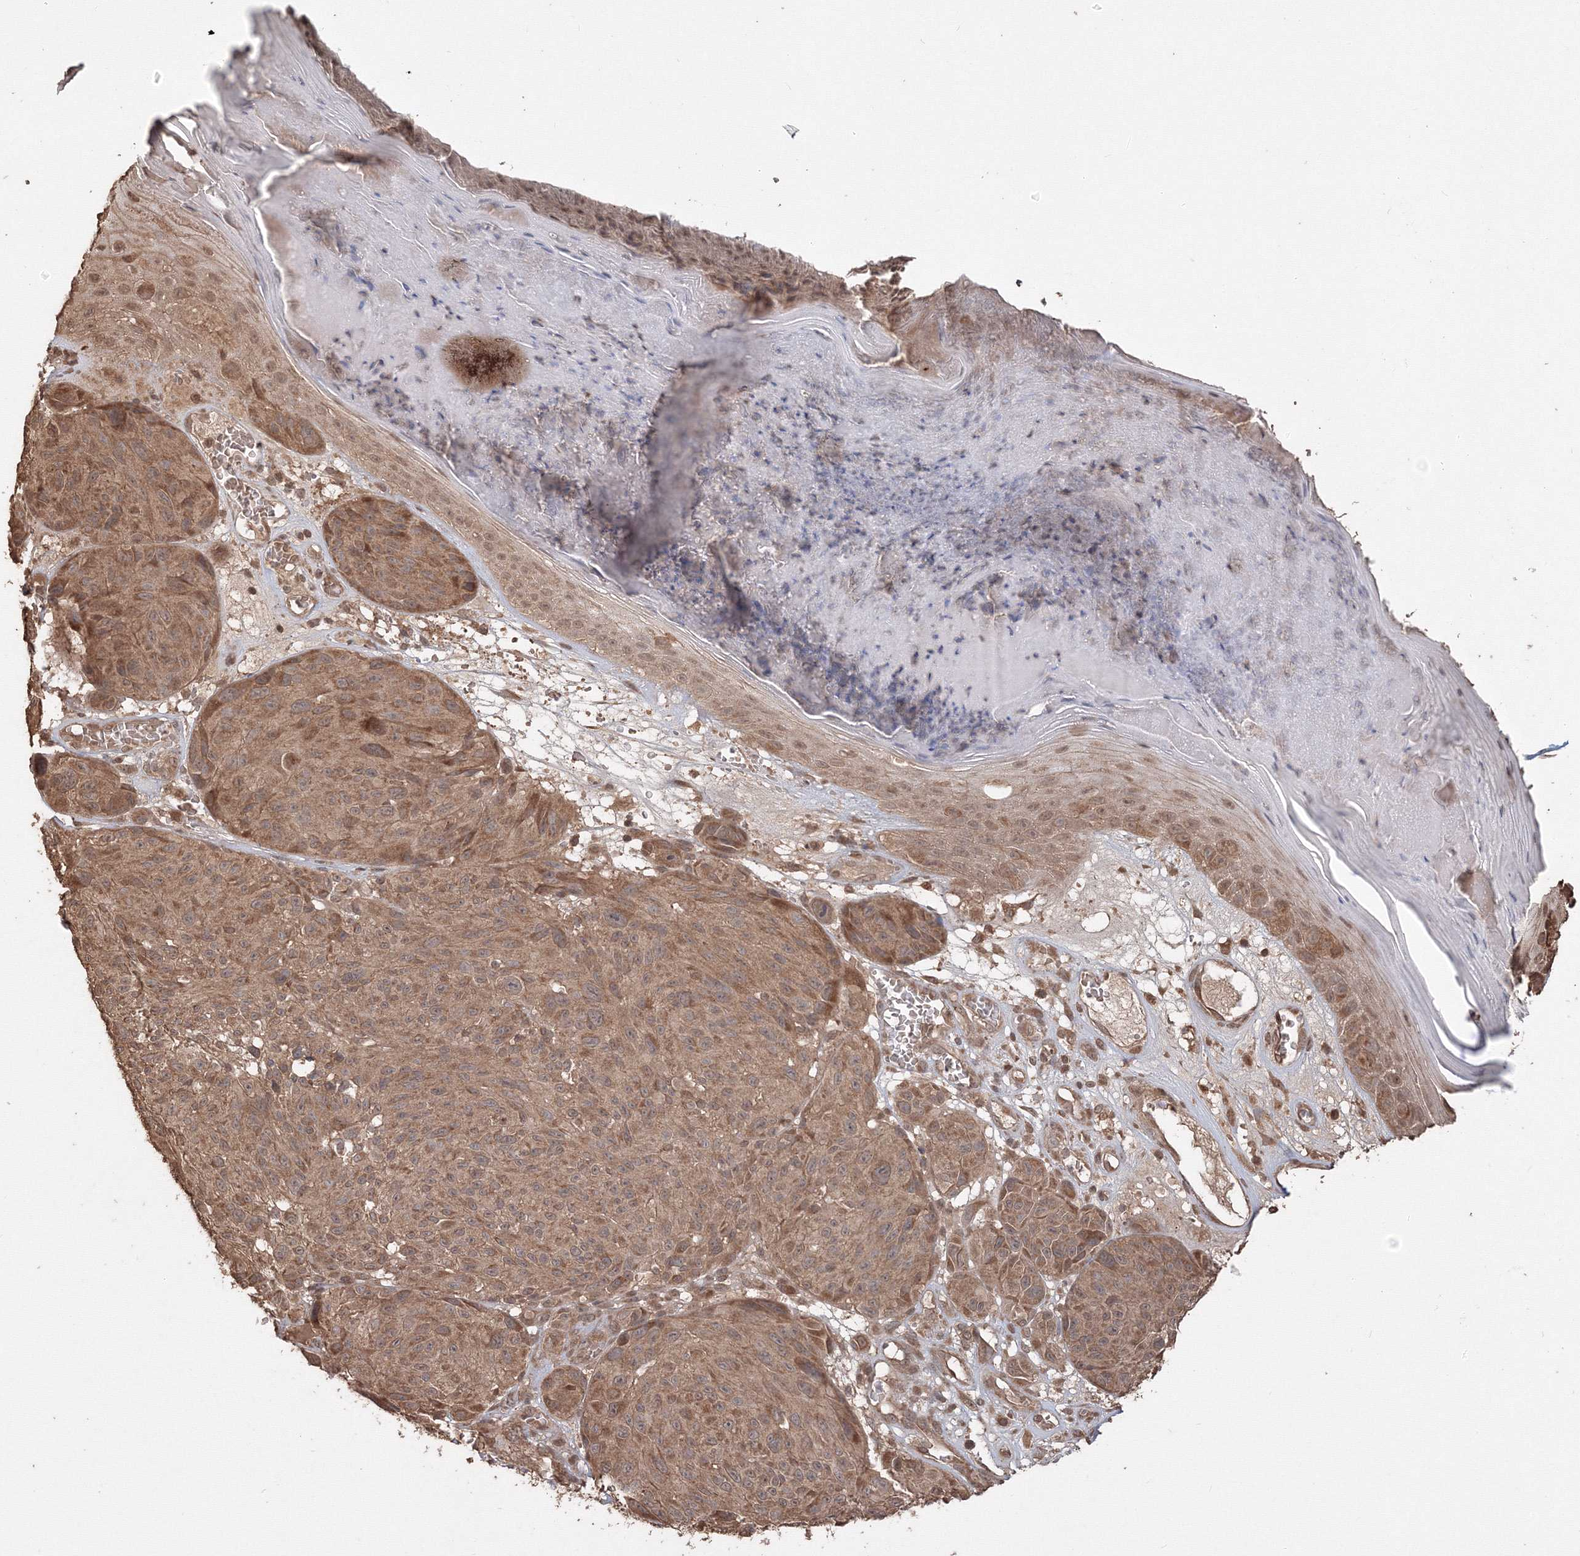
{"staining": {"intensity": "moderate", "quantity": "25%-75%", "location": "cytoplasmic/membranous"}, "tissue": "melanoma", "cell_type": "Tumor cells", "image_type": "cancer", "snomed": [{"axis": "morphology", "description": "Malignant melanoma, NOS"}, {"axis": "topography", "description": "Skin"}], "caption": "A brown stain labels moderate cytoplasmic/membranous expression of a protein in human malignant melanoma tumor cells.", "gene": "CCDC122", "patient": {"sex": "male", "age": 83}}